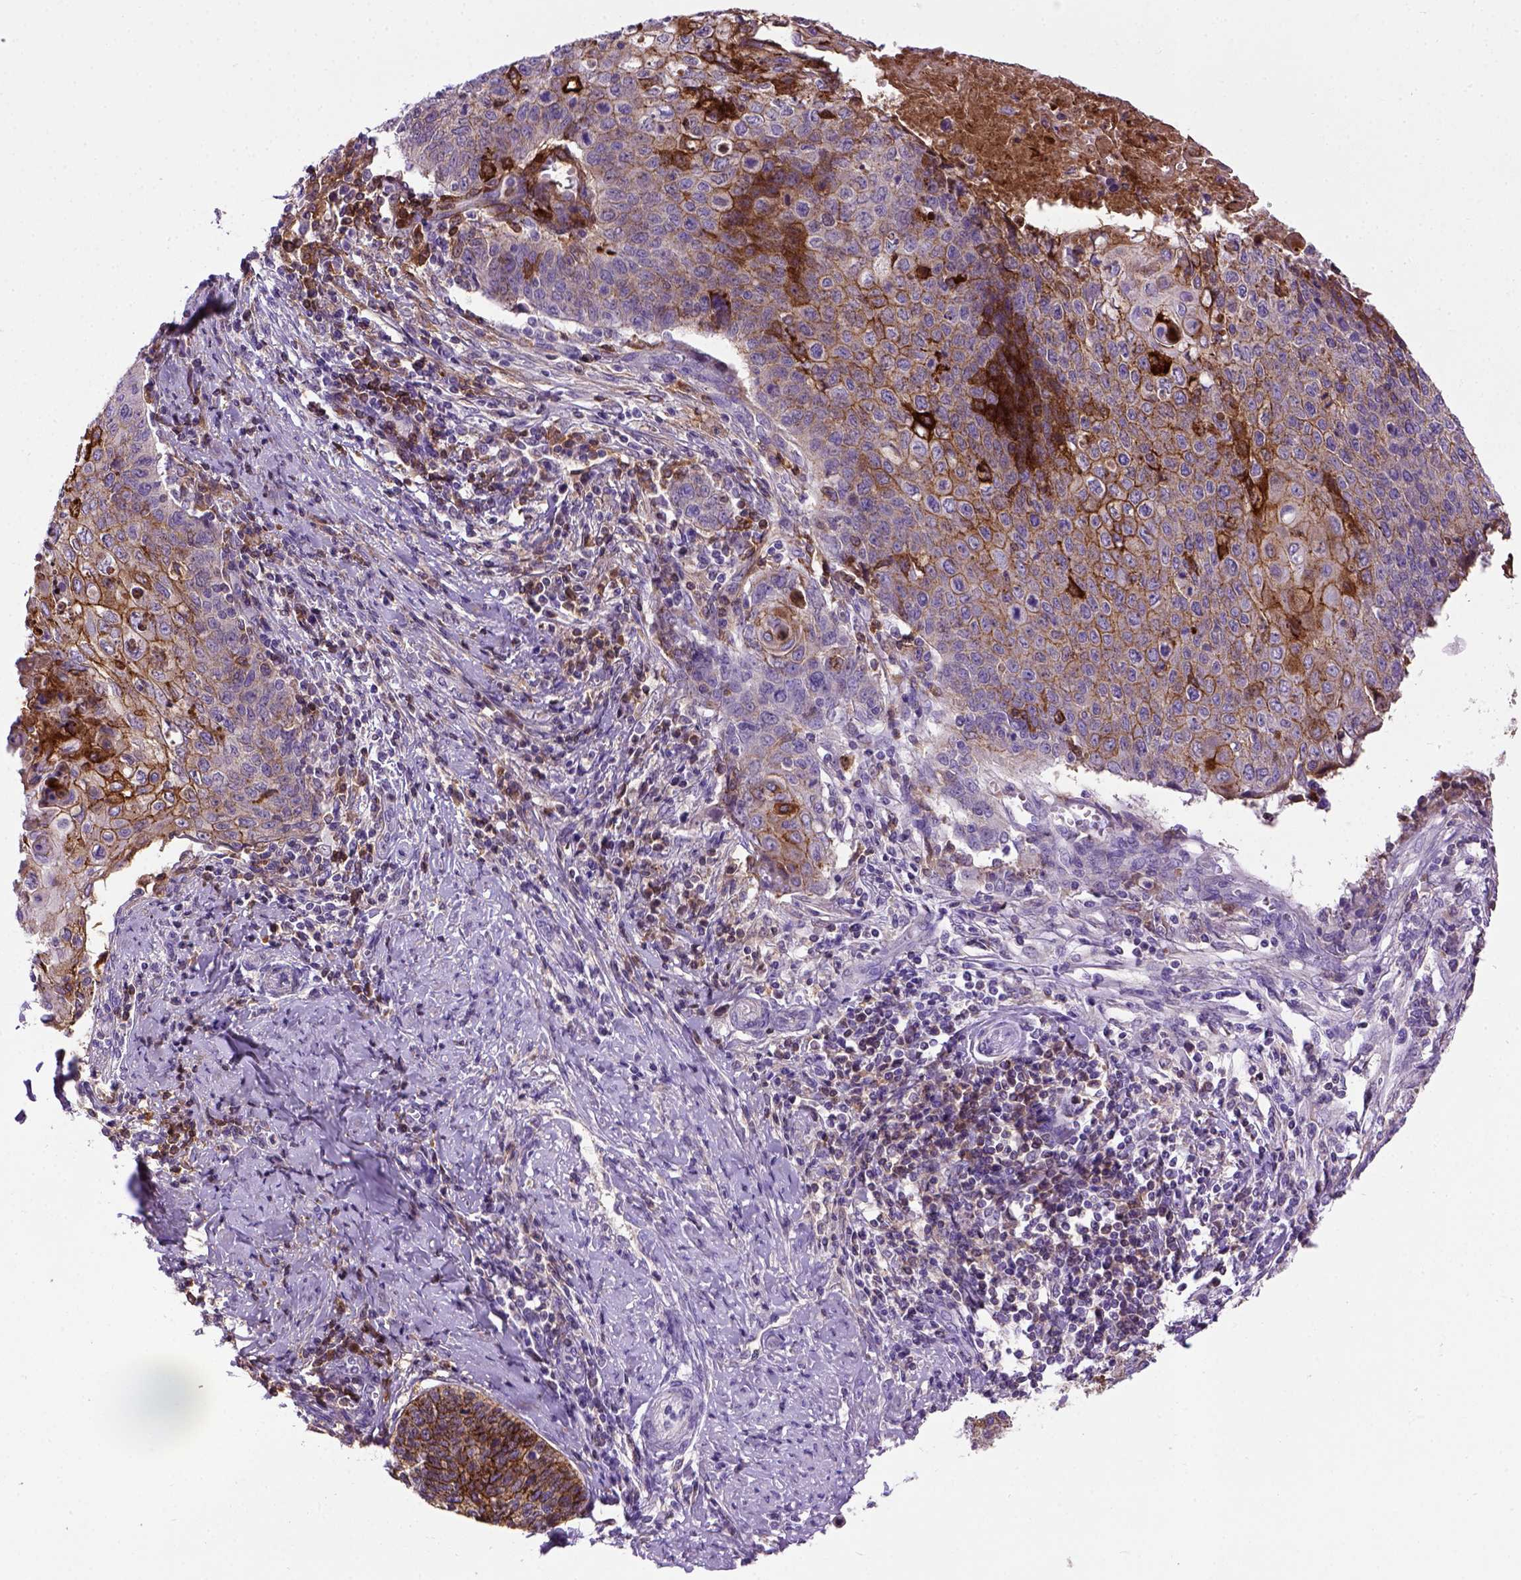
{"staining": {"intensity": "moderate", "quantity": "25%-75%", "location": "cytoplasmic/membranous"}, "tissue": "cervical cancer", "cell_type": "Tumor cells", "image_type": "cancer", "snomed": [{"axis": "morphology", "description": "Squamous cell carcinoma, NOS"}, {"axis": "topography", "description": "Cervix"}], "caption": "Cervical squamous cell carcinoma stained for a protein demonstrates moderate cytoplasmic/membranous positivity in tumor cells. The staining is performed using DAB (3,3'-diaminobenzidine) brown chromogen to label protein expression. The nuclei are counter-stained blue using hematoxylin.", "gene": "CDH1", "patient": {"sex": "female", "age": 39}}